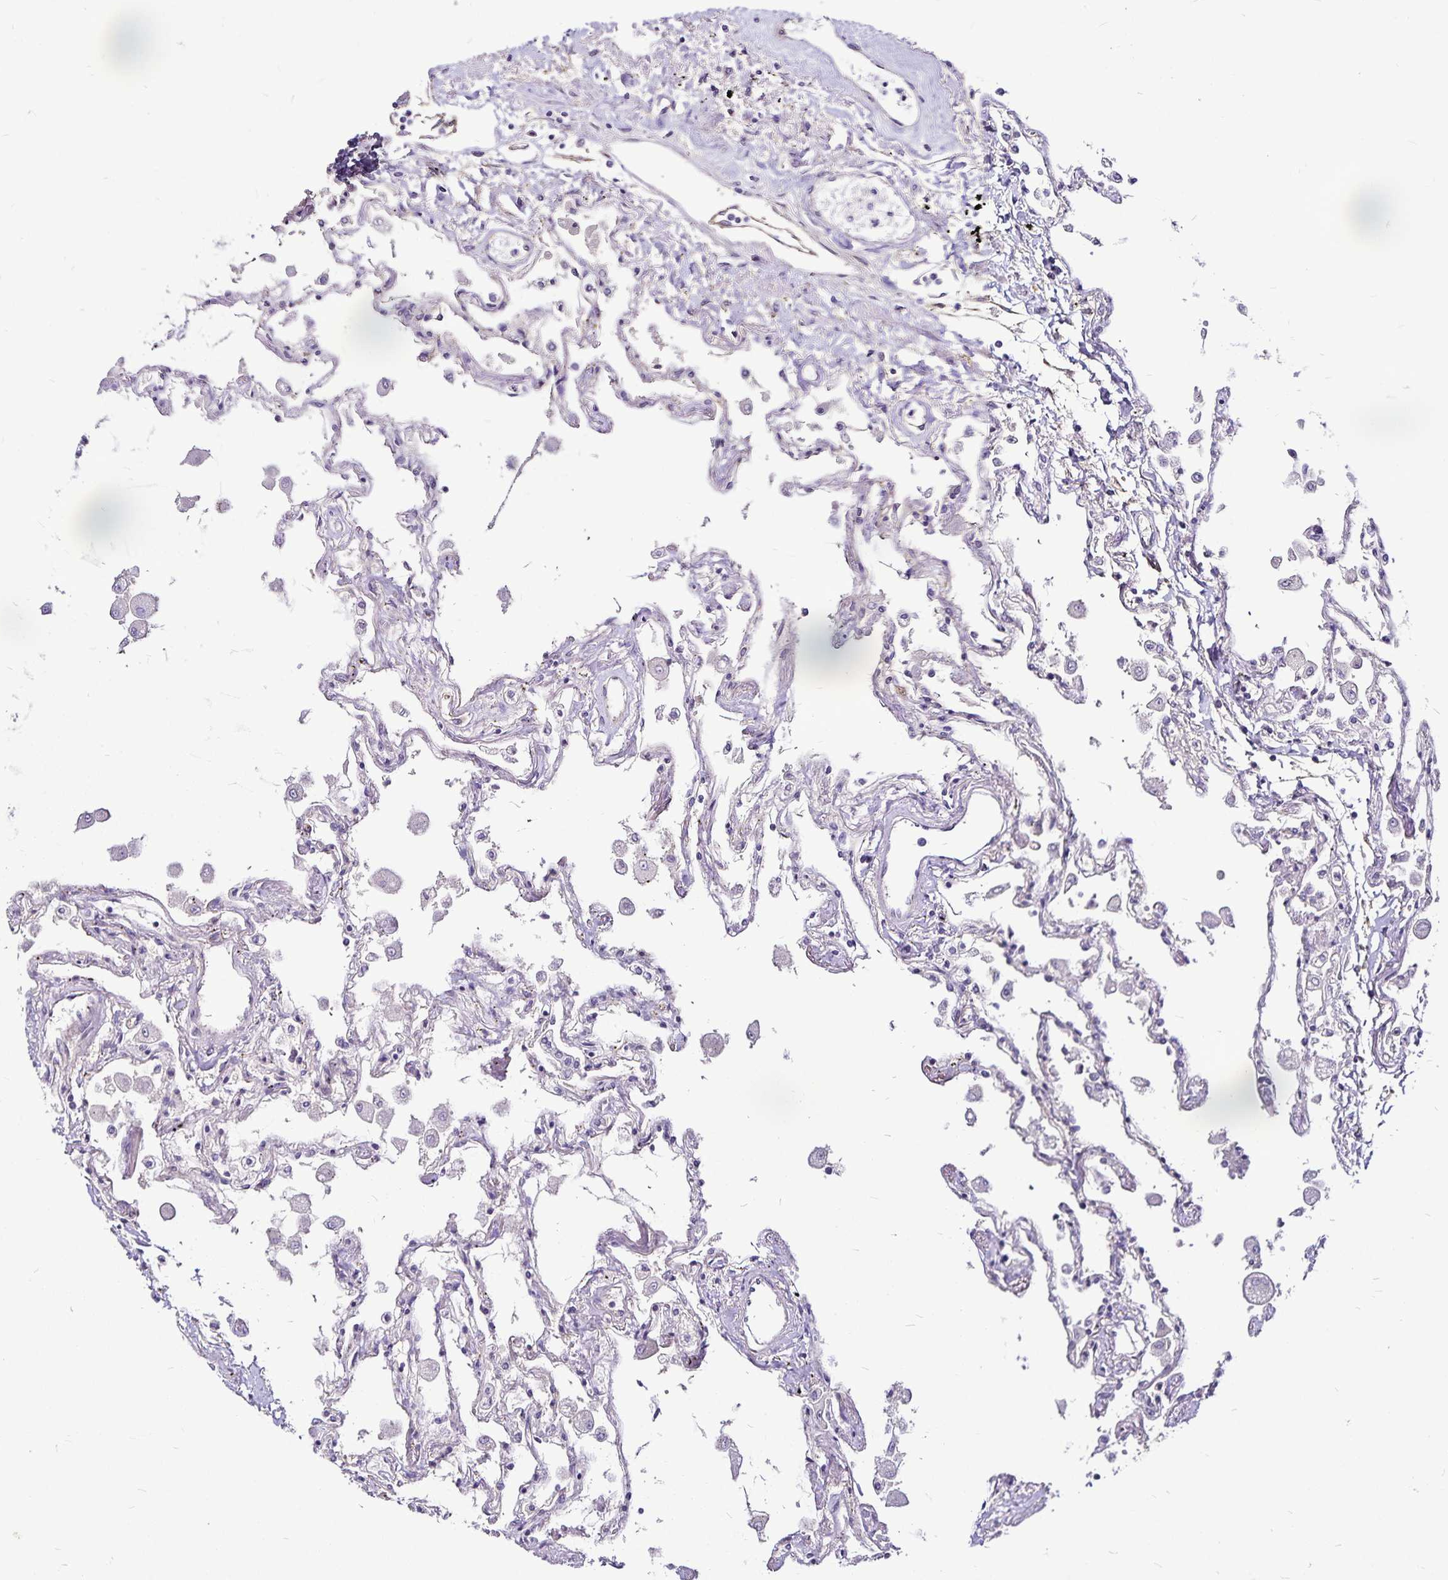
{"staining": {"intensity": "weak", "quantity": "<25%", "location": "cytoplasmic/membranous"}, "tissue": "lung", "cell_type": "Alveolar cells", "image_type": "normal", "snomed": [{"axis": "morphology", "description": "Normal tissue, NOS"}, {"axis": "morphology", "description": "Adenocarcinoma, NOS"}, {"axis": "topography", "description": "Cartilage tissue"}, {"axis": "topography", "description": "Lung"}], "caption": "Immunohistochemistry of unremarkable human lung demonstrates no staining in alveolar cells.", "gene": "GNG12", "patient": {"sex": "female", "age": 67}}